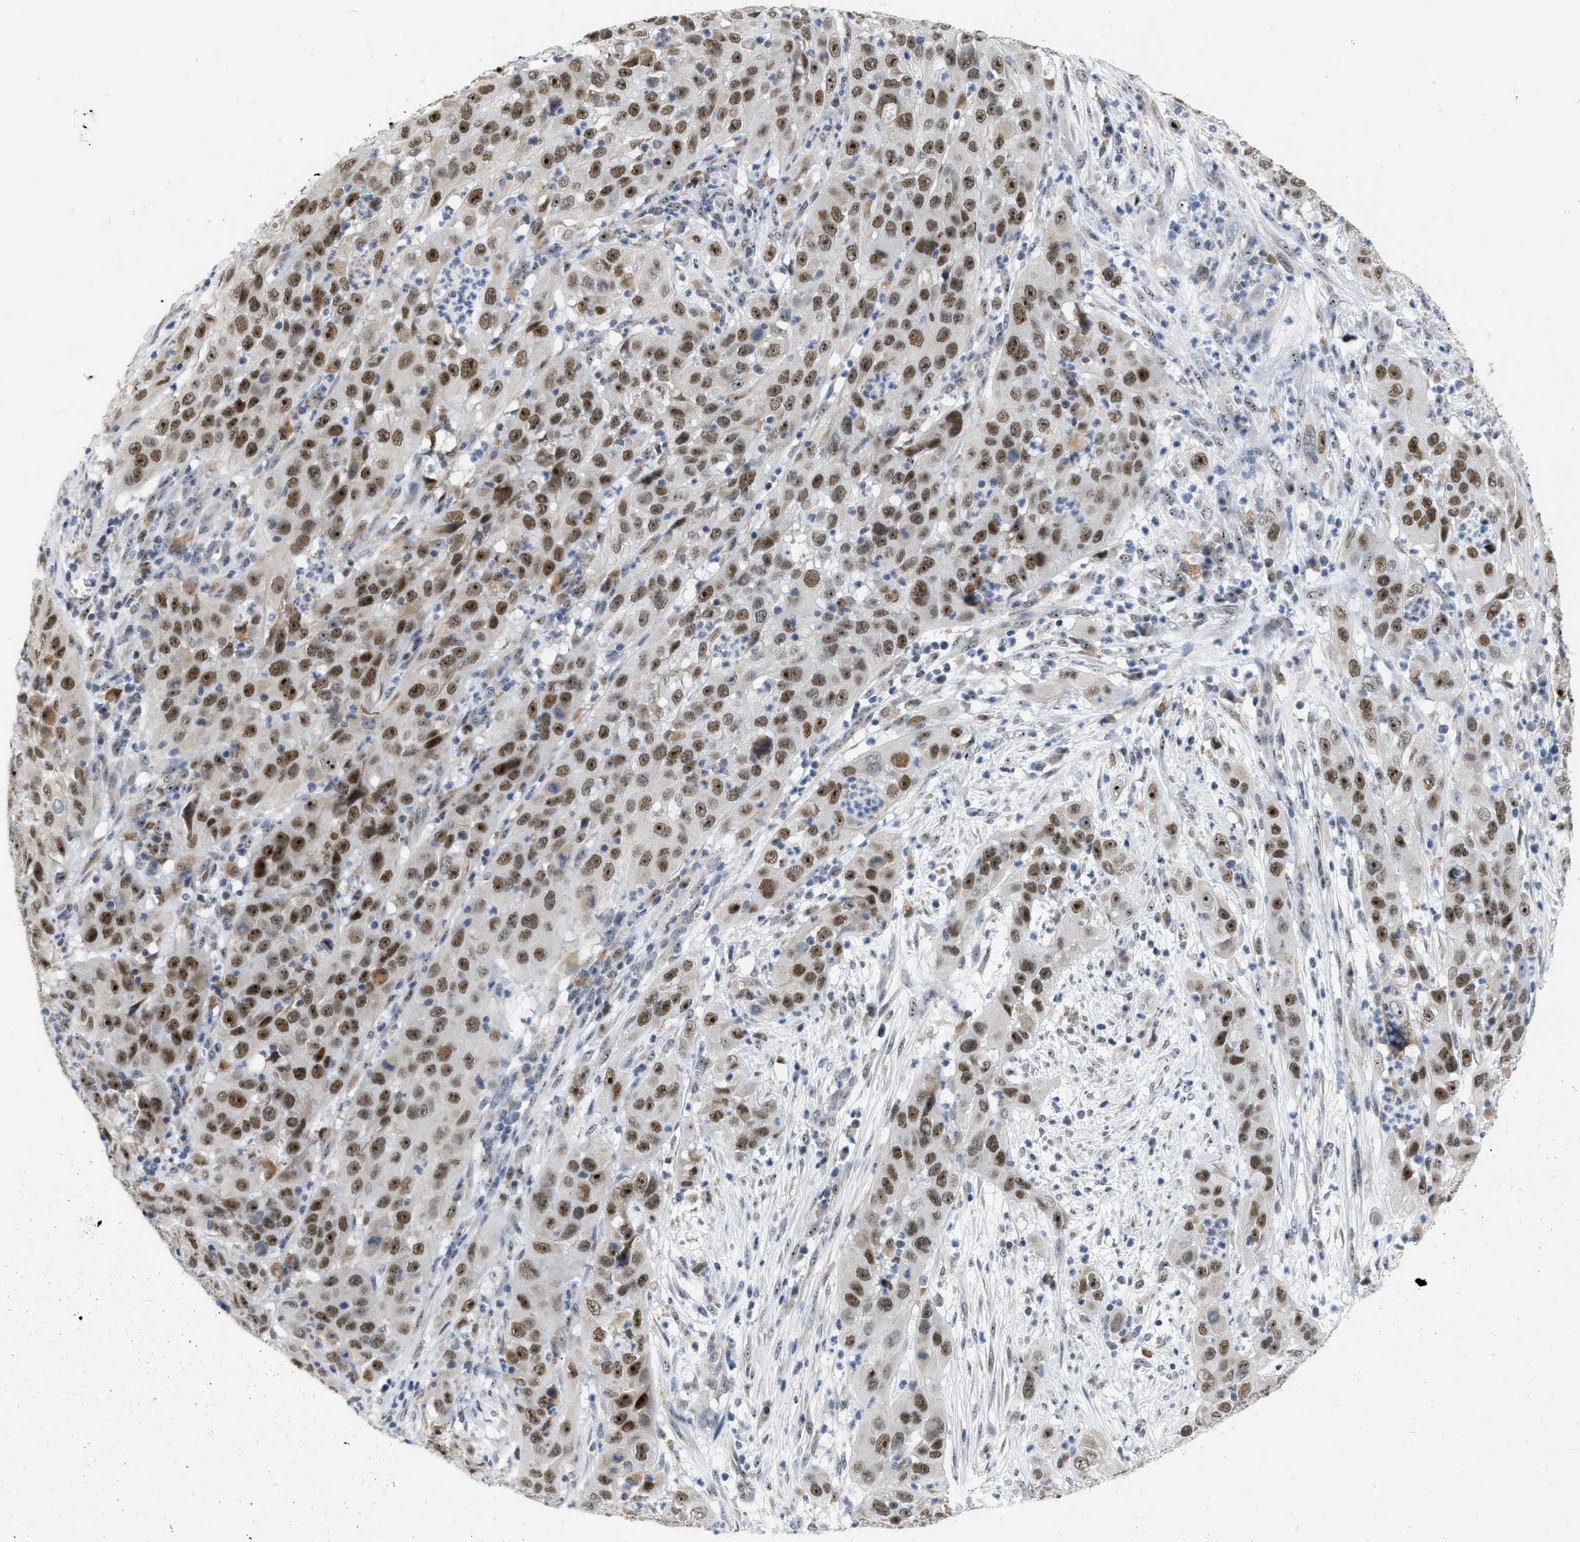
{"staining": {"intensity": "strong", "quantity": ">75%", "location": "nuclear"}, "tissue": "cervical cancer", "cell_type": "Tumor cells", "image_type": "cancer", "snomed": [{"axis": "morphology", "description": "Squamous cell carcinoma, NOS"}, {"axis": "topography", "description": "Cervix"}], "caption": "Strong nuclear protein staining is present in approximately >75% of tumor cells in cervical cancer.", "gene": "ELAC2", "patient": {"sex": "female", "age": 32}}